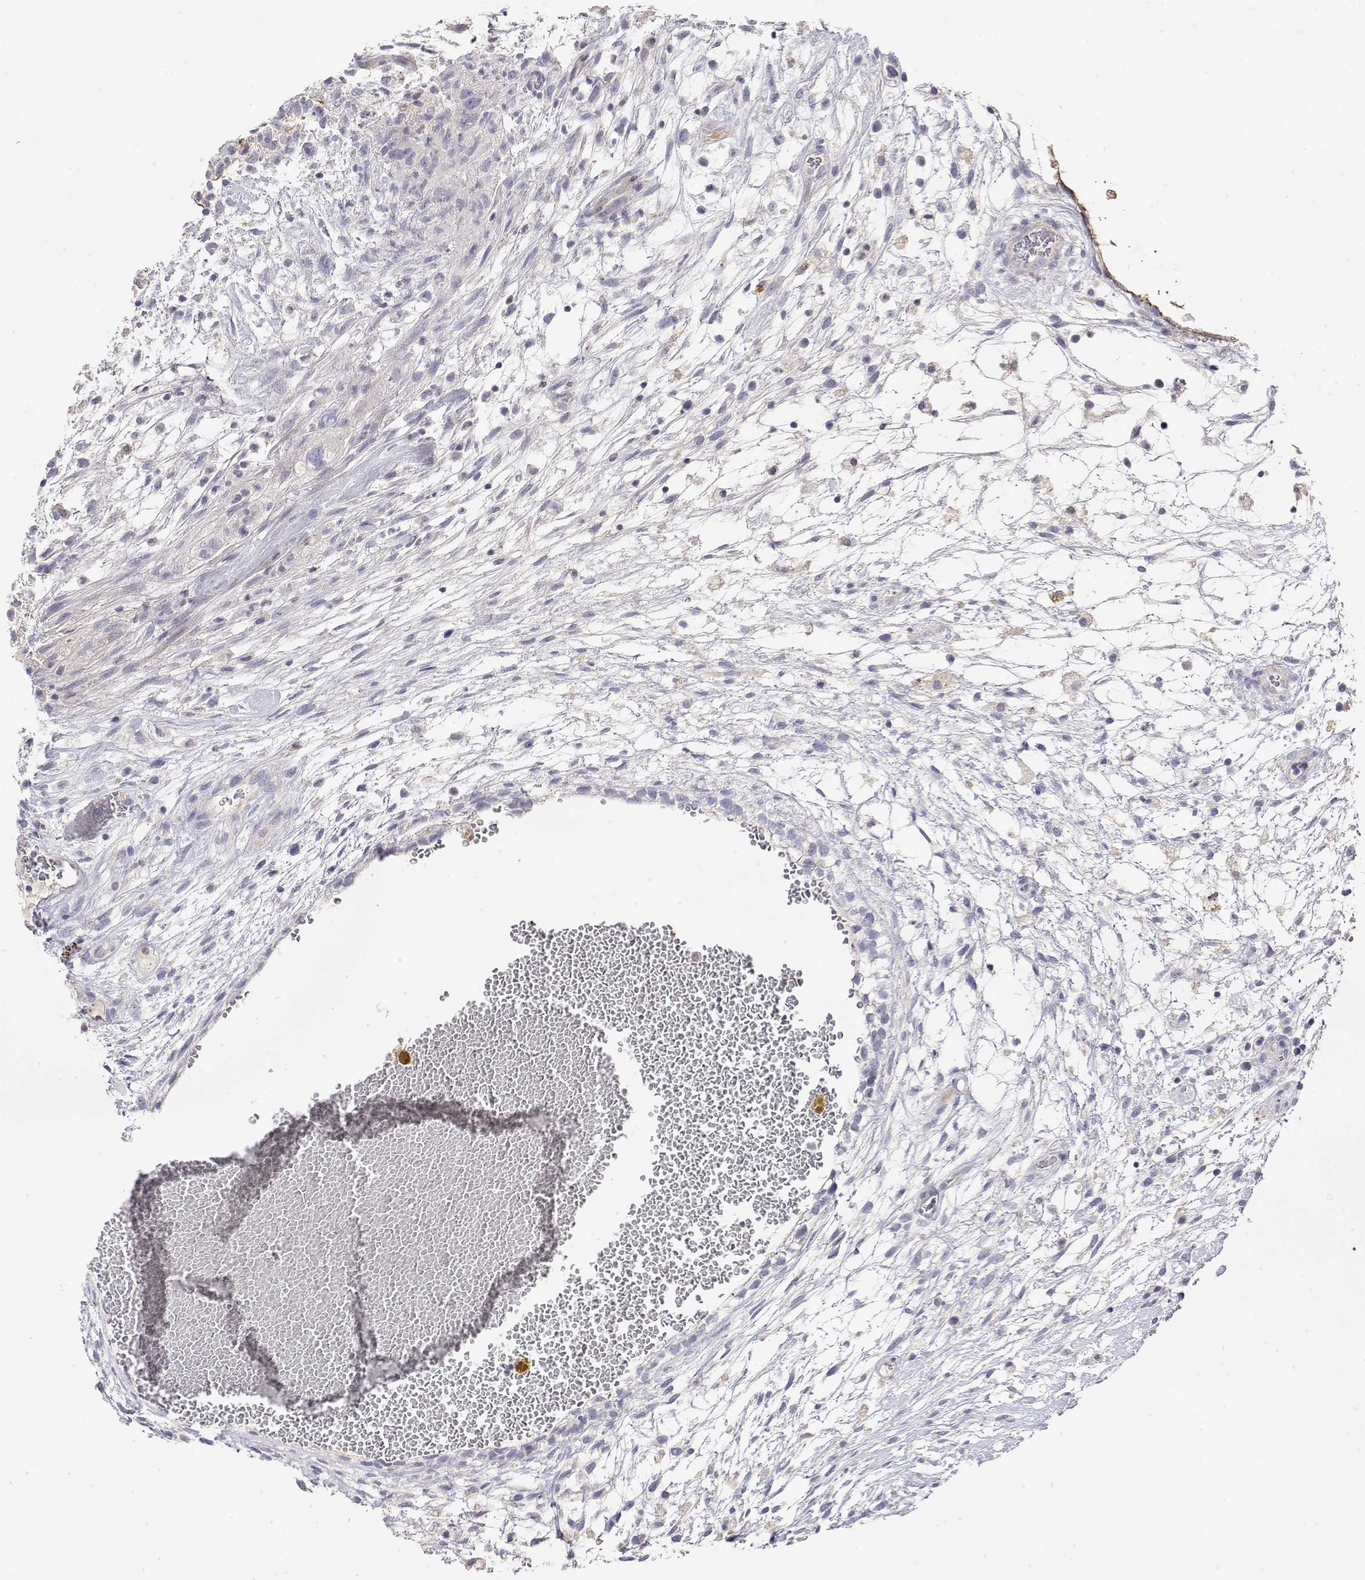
{"staining": {"intensity": "negative", "quantity": "none", "location": "none"}, "tissue": "testis cancer", "cell_type": "Tumor cells", "image_type": "cancer", "snomed": [{"axis": "morphology", "description": "Normal tissue, NOS"}, {"axis": "morphology", "description": "Carcinoma, Embryonal, NOS"}, {"axis": "topography", "description": "Testis"}], "caption": "There is no significant expression in tumor cells of testis embryonal carcinoma. Brightfield microscopy of IHC stained with DAB (3,3'-diaminobenzidine) (brown) and hematoxylin (blue), captured at high magnification.", "gene": "GGACT", "patient": {"sex": "male", "age": 32}}